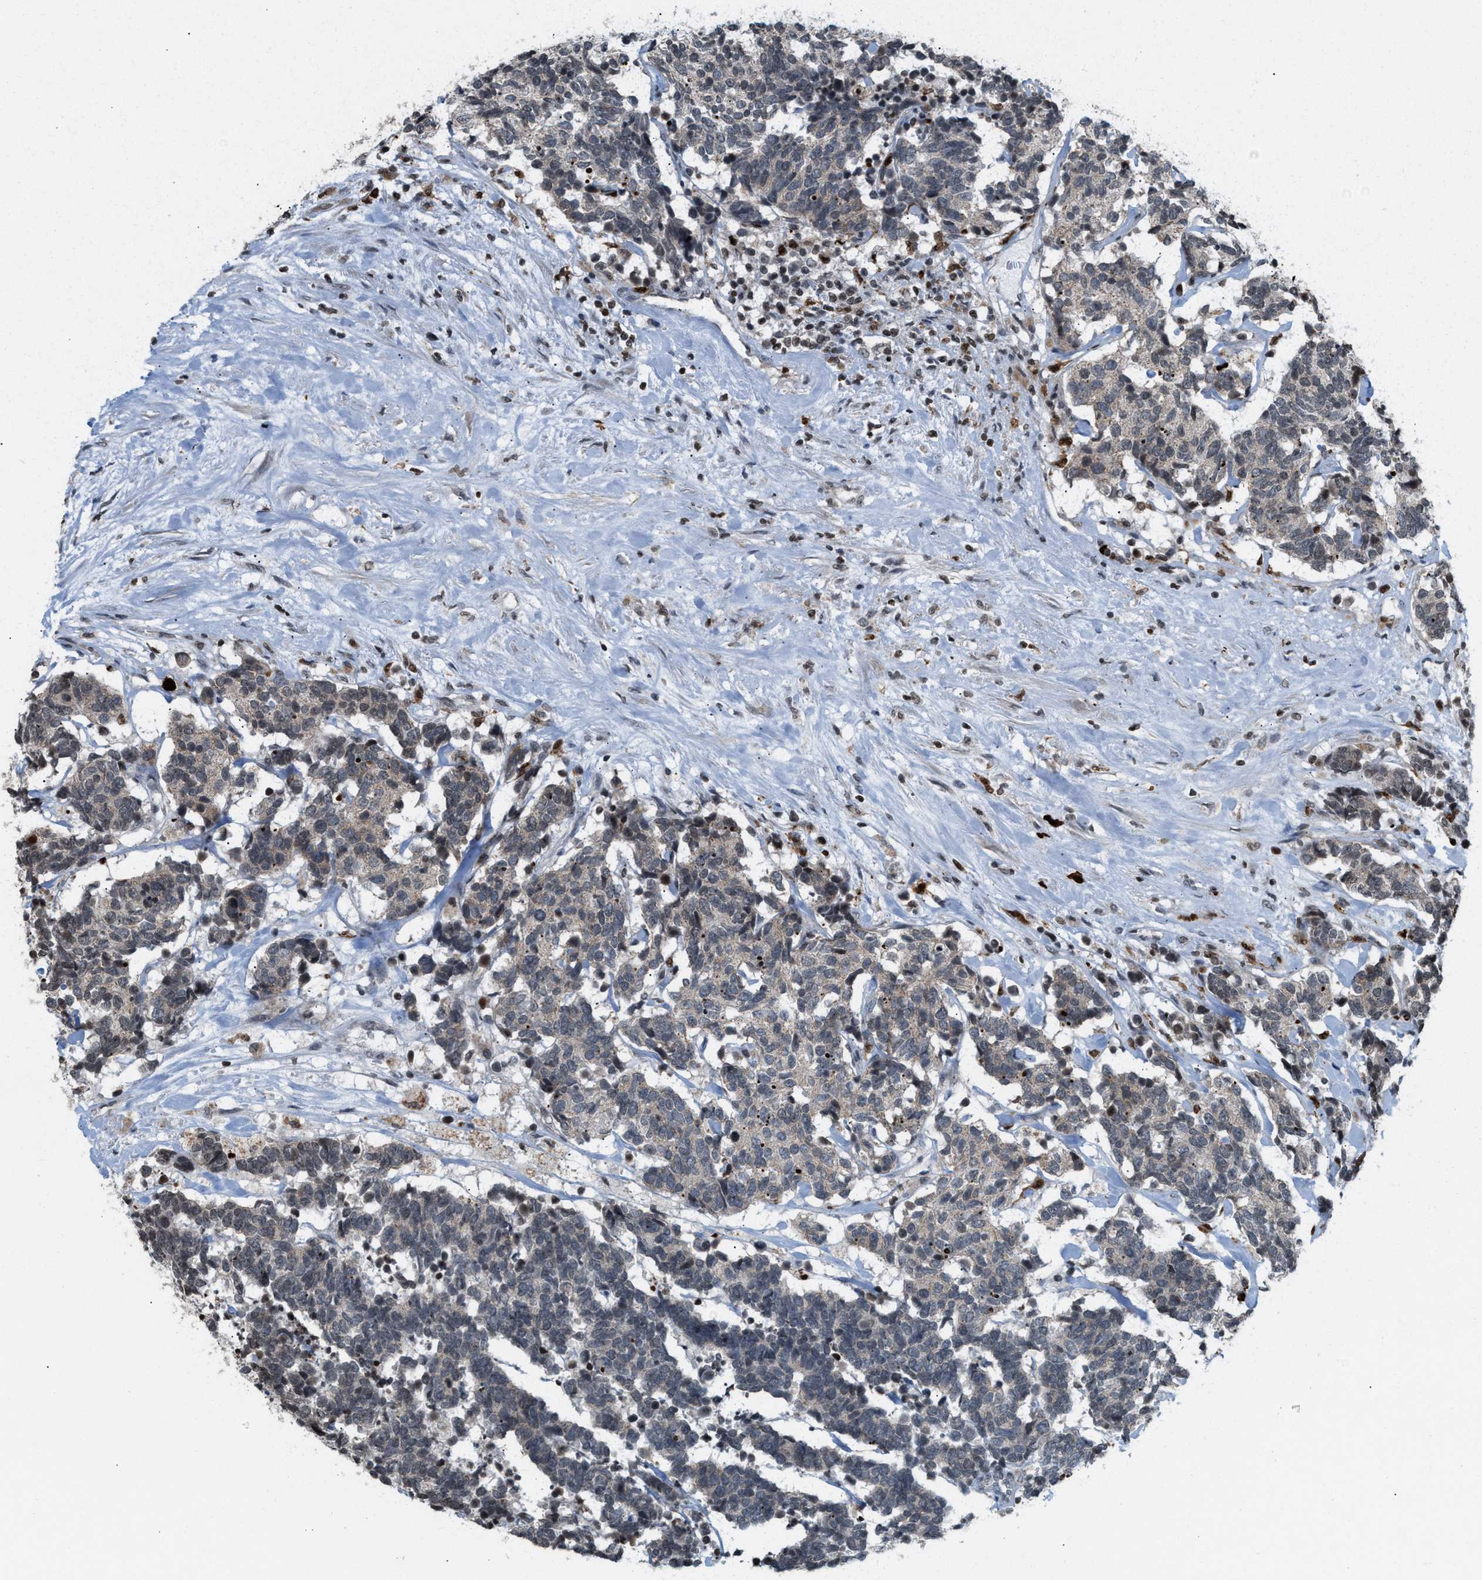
{"staining": {"intensity": "negative", "quantity": "none", "location": "none"}, "tissue": "carcinoid", "cell_type": "Tumor cells", "image_type": "cancer", "snomed": [{"axis": "morphology", "description": "Carcinoma, NOS"}, {"axis": "morphology", "description": "Carcinoid, malignant, NOS"}, {"axis": "topography", "description": "Urinary bladder"}], "caption": "Immunohistochemistry (IHC) of human carcinoid displays no positivity in tumor cells.", "gene": "PRUNE2", "patient": {"sex": "male", "age": 57}}